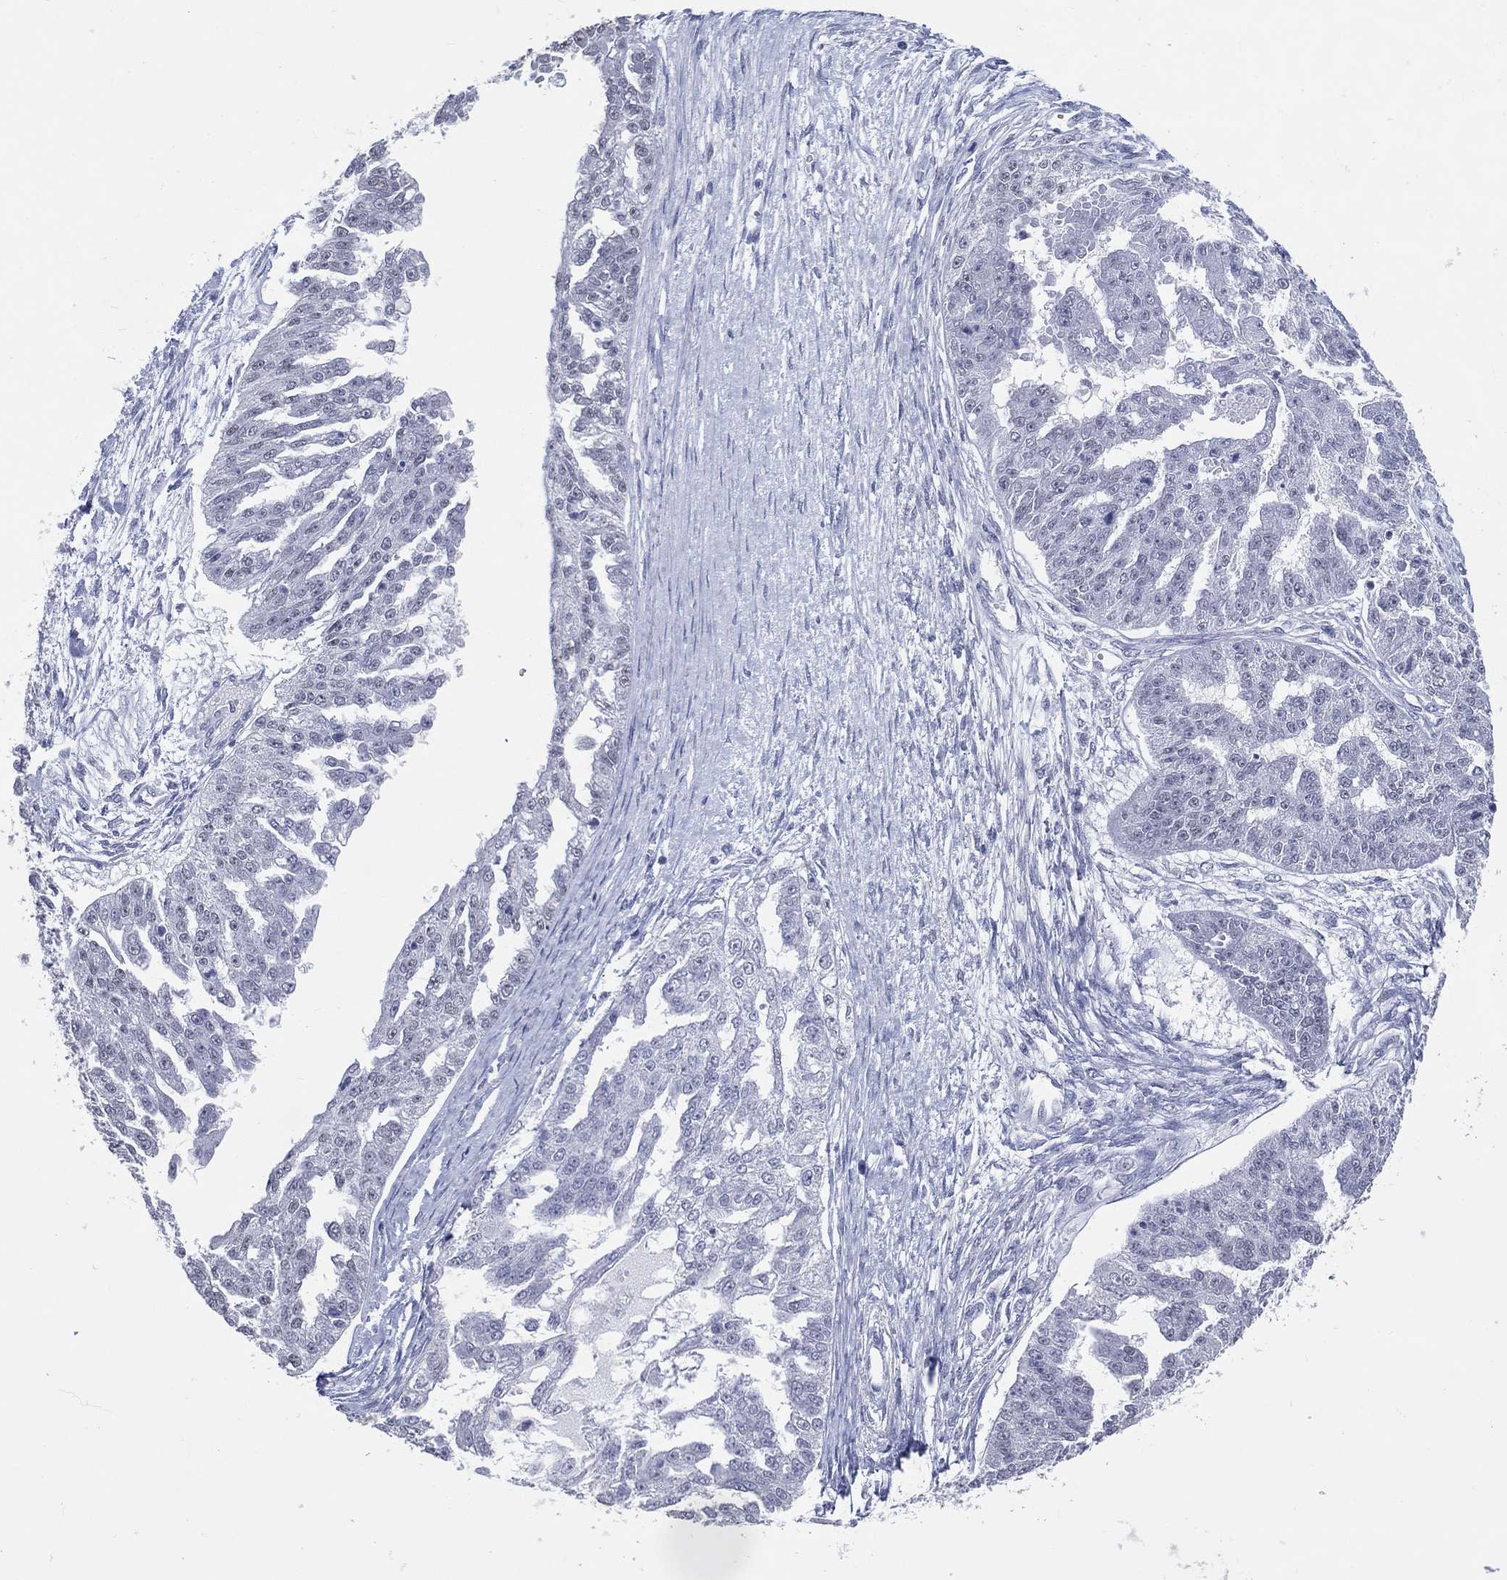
{"staining": {"intensity": "negative", "quantity": "none", "location": "none"}, "tissue": "ovarian cancer", "cell_type": "Tumor cells", "image_type": "cancer", "snomed": [{"axis": "morphology", "description": "Cystadenocarcinoma, serous, NOS"}, {"axis": "topography", "description": "Ovary"}], "caption": "Immunohistochemistry (IHC) of ovarian cancer reveals no expression in tumor cells. (DAB immunohistochemistry (IHC) with hematoxylin counter stain).", "gene": "CFAP58", "patient": {"sex": "female", "age": 58}}